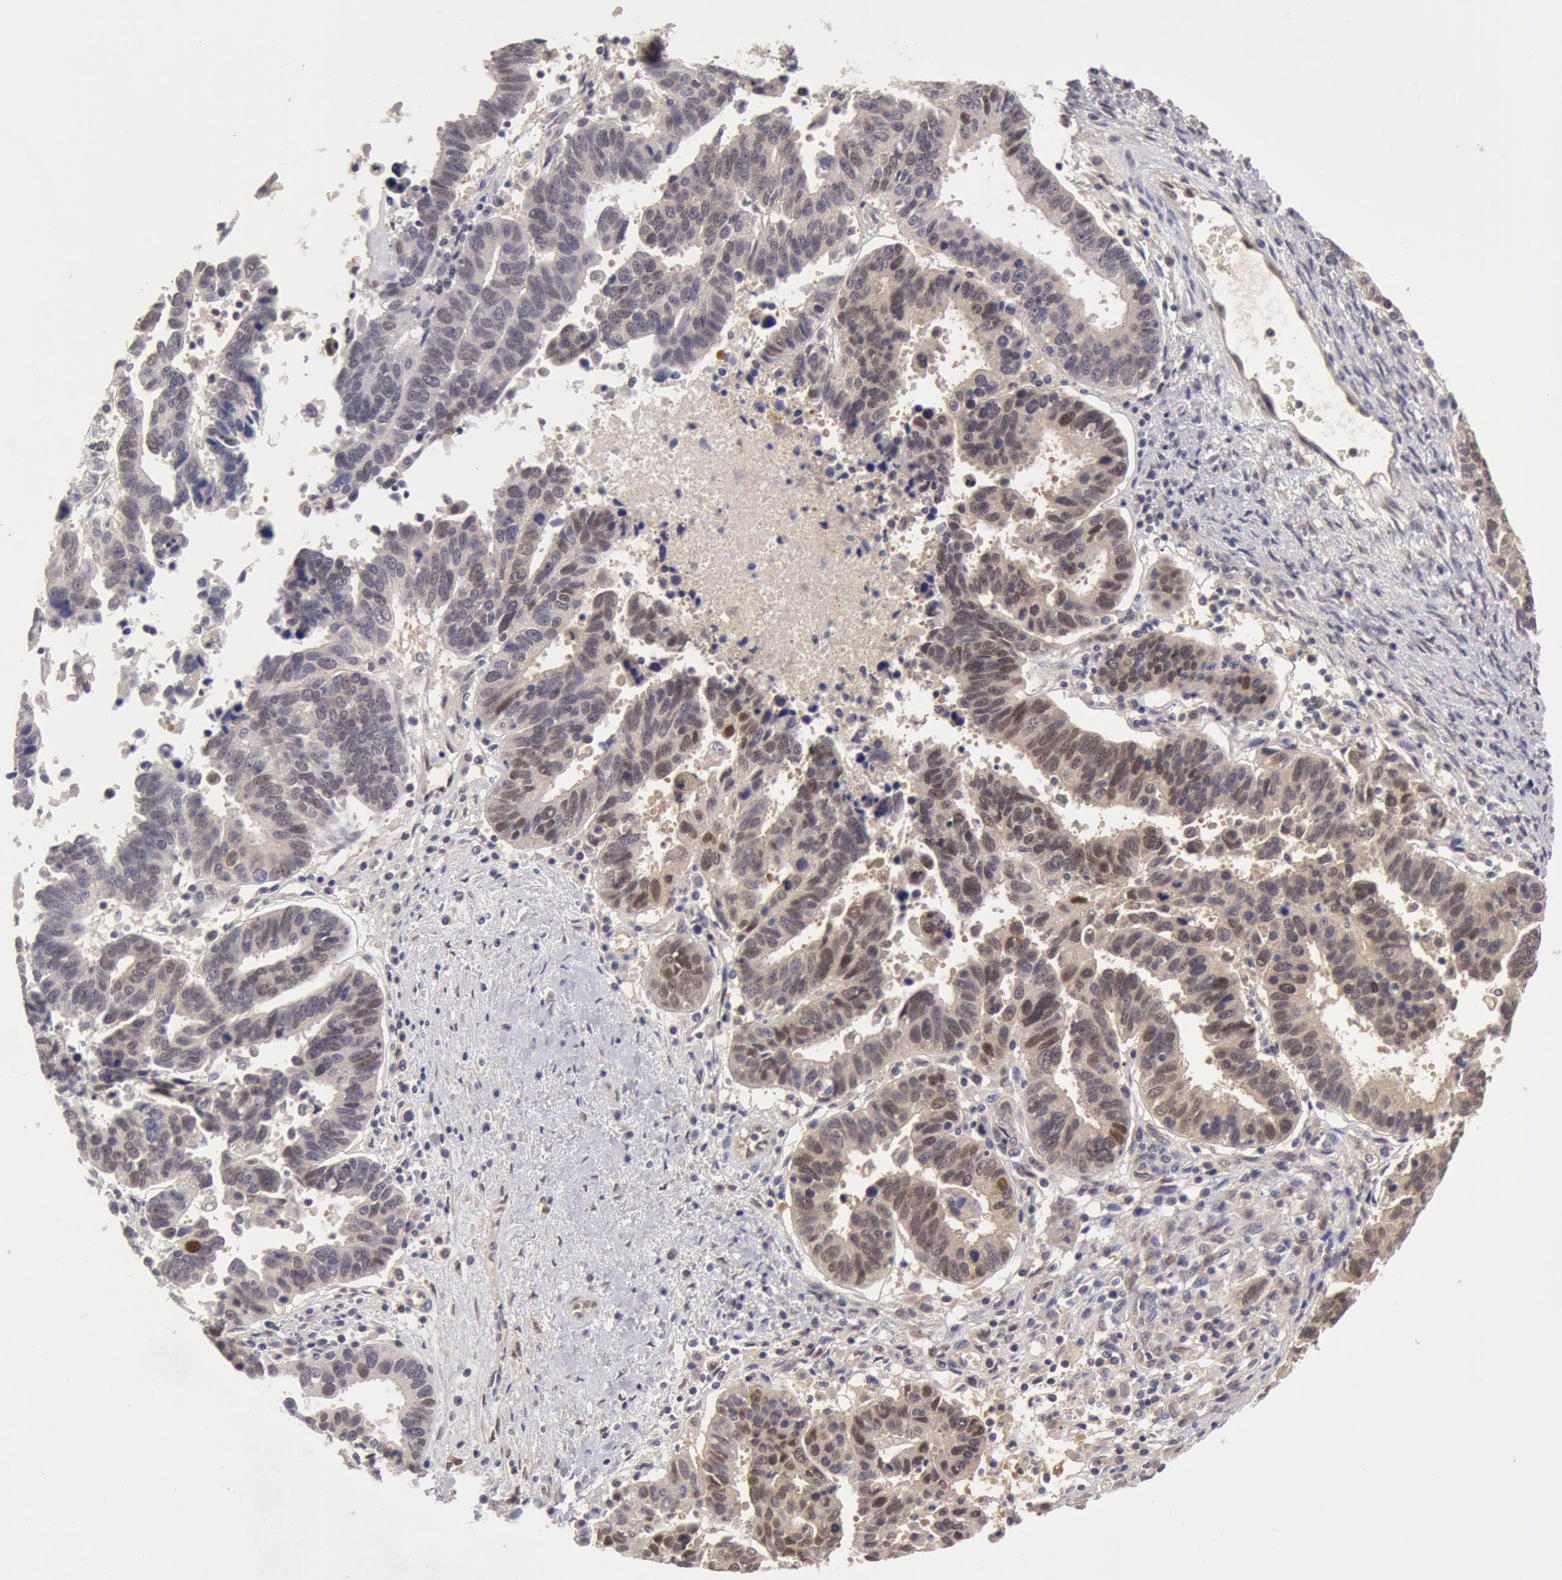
{"staining": {"intensity": "weak", "quantity": "<25%", "location": "nuclear"}, "tissue": "ovarian cancer", "cell_type": "Tumor cells", "image_type": "cancer", "snomed": [{"axis": "morphology", "description": "Carcinoma, endometroid"}, {"axis": "morphology", "description": "Cystadenocarcinoma, serous, NOS"}, {"axis": "topography", "description": "Ovary"}], "caption": "Tumor cells are negative for brown protein staining in ovarian cancer.", "gene": "TXNRD1", "patient": {"sex": "female", "age": 45}}